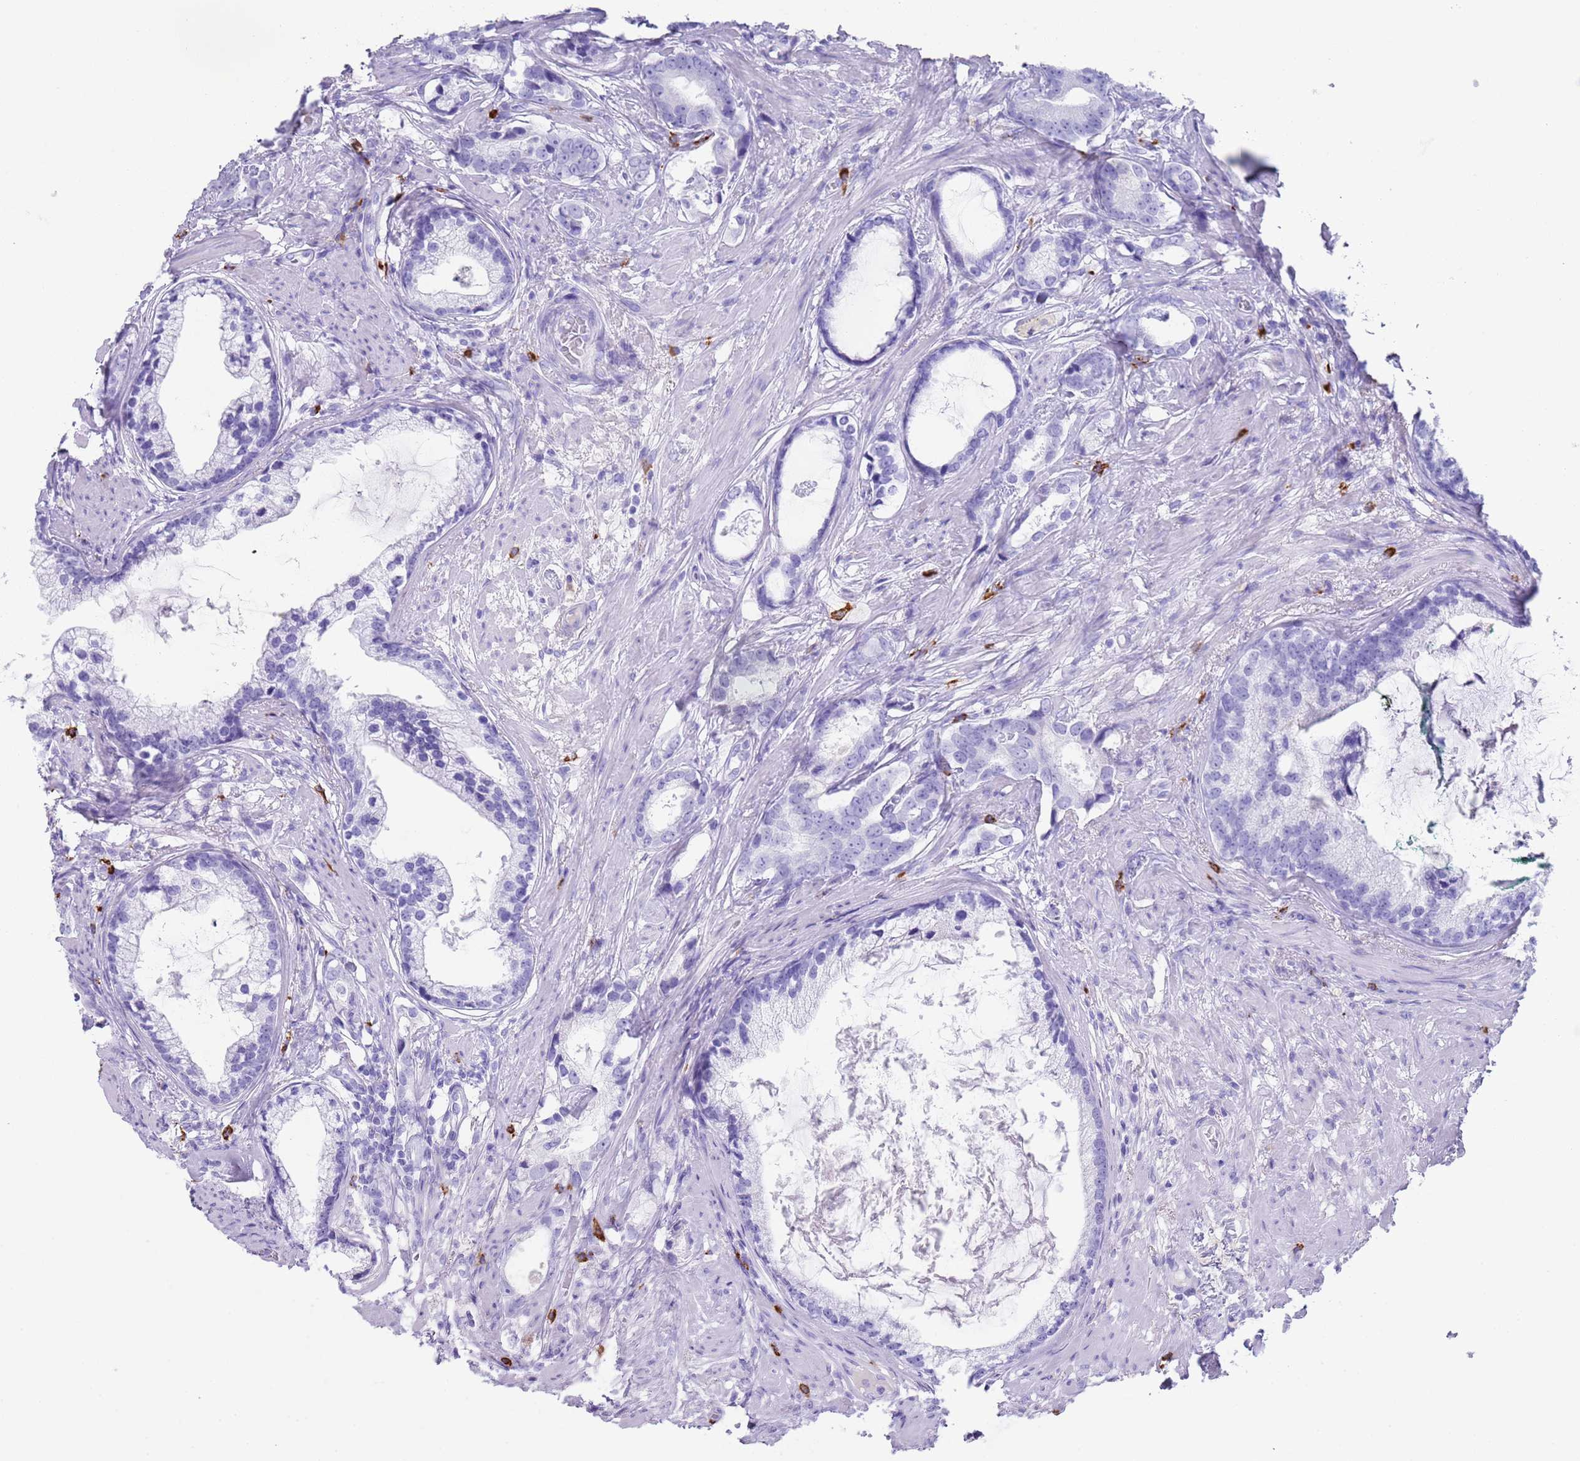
{"staining": {"intensity": "negative", "quantity": "none", "location": "none"}, "tissue": "prostate cancer", "cell_type": "Tumor cells", "image_type": "cancer", "snomed": [{"axis": "morphology", "description": "Adenocarcinoma, Low grade"}, {"axis": "topography", "description": "Prostate"}], "caption": "An immunohistochemistry (IHC) image of adenocarcinoma (low-grade) (prostate) is shown. There is no staining in tumor cells of adenocarcinoma (low-grade) (prostate).", "gene": "MYADML2", "patient": {"sex": "male", "age": 71}}